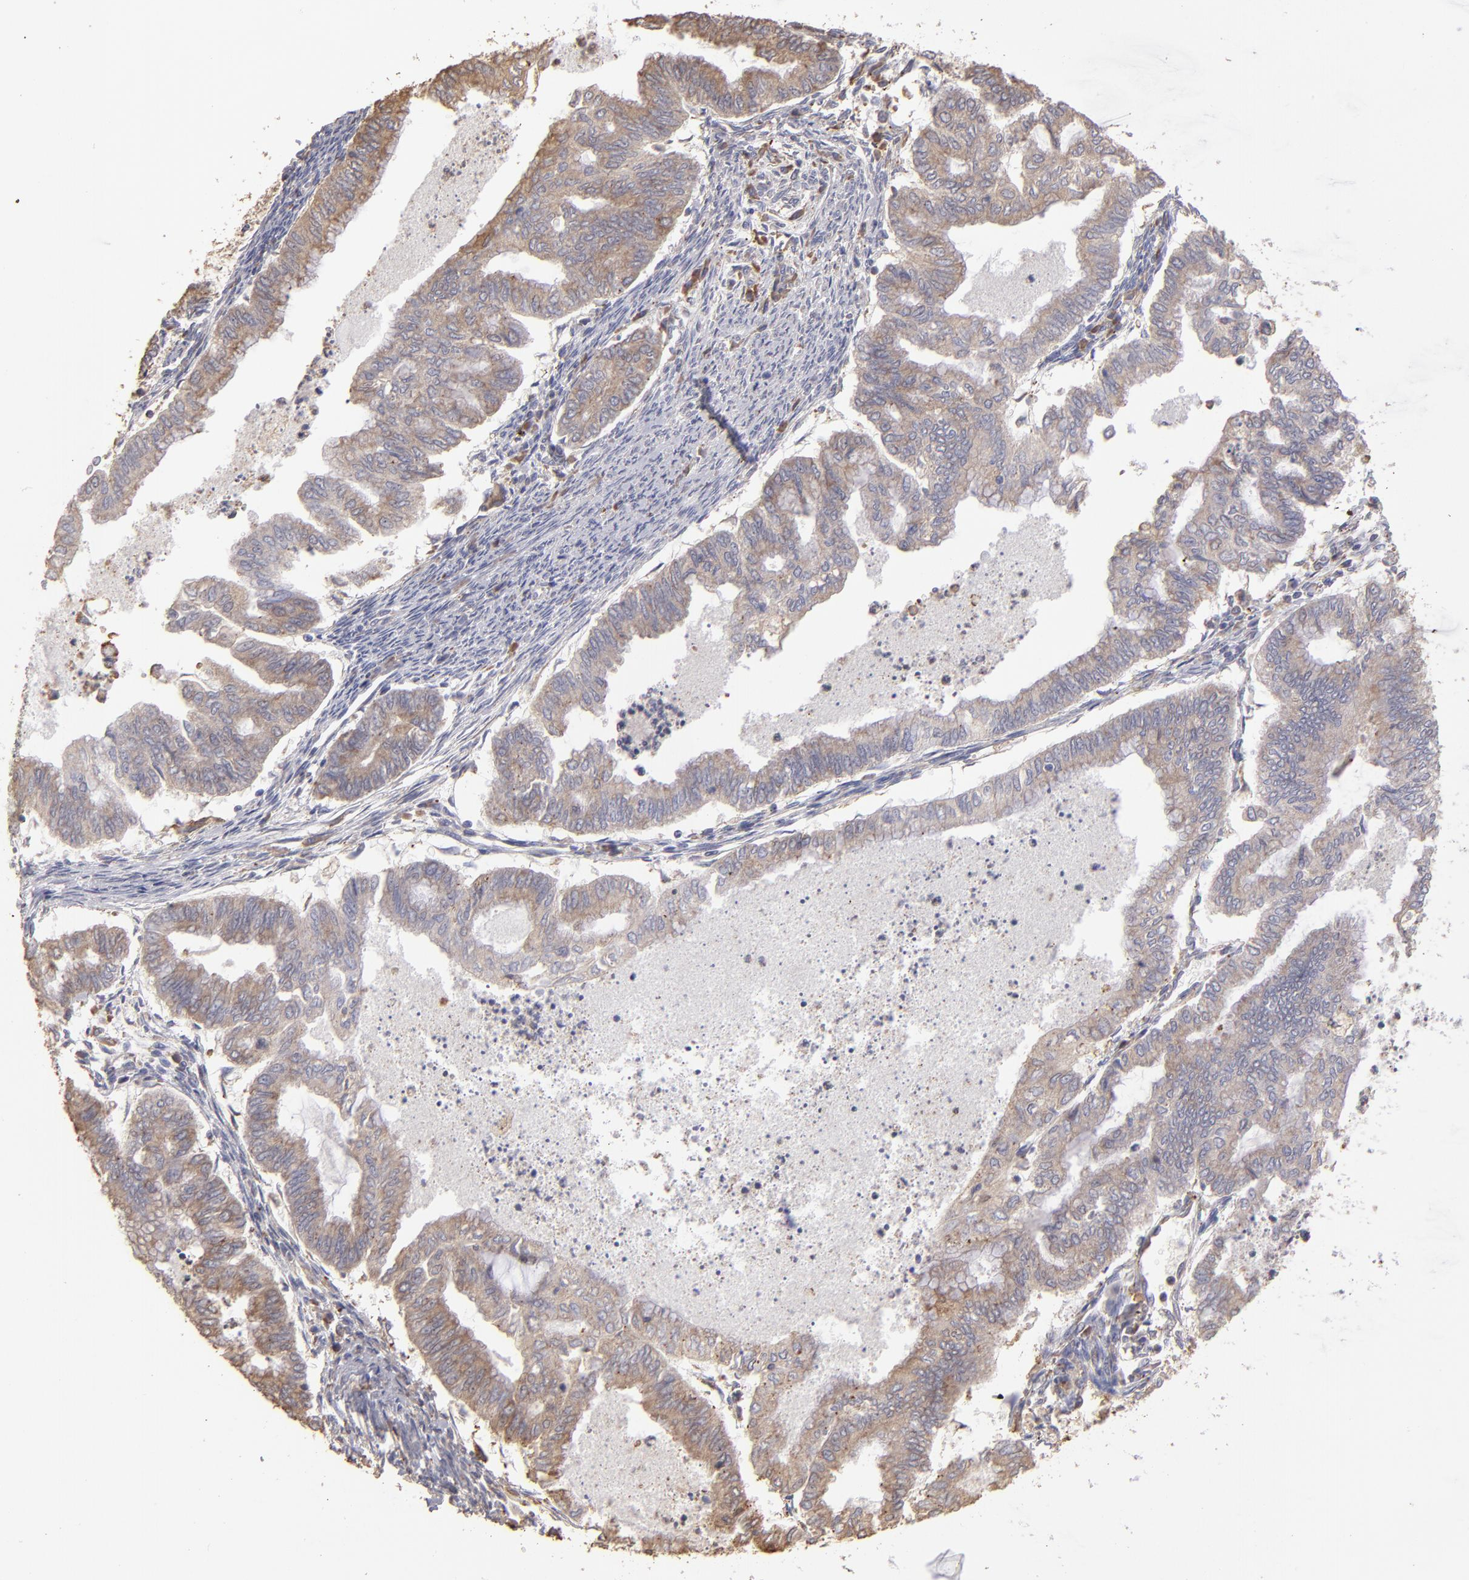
{"staining": {"intensity": "weak", "quantity": ">75%", "location": "cytoplasmic/membranous"}, "tissue": "endometrial cancer", "cell_type": "Tumor cells", "image_type": "cancer", "snomed": [{"axis": "morphology", "description": "Adenocarcinoma, NOS"}, {"axis": "topography", "description": "Endometrium"}], "caption": "Endometrial cancer (adenocarcinoma) stained for a protein displays weak cytoplasmic/membranous positivity in tumor cells.", "gene": "CALR", "patient": {"sex": "female", "age": 79}}